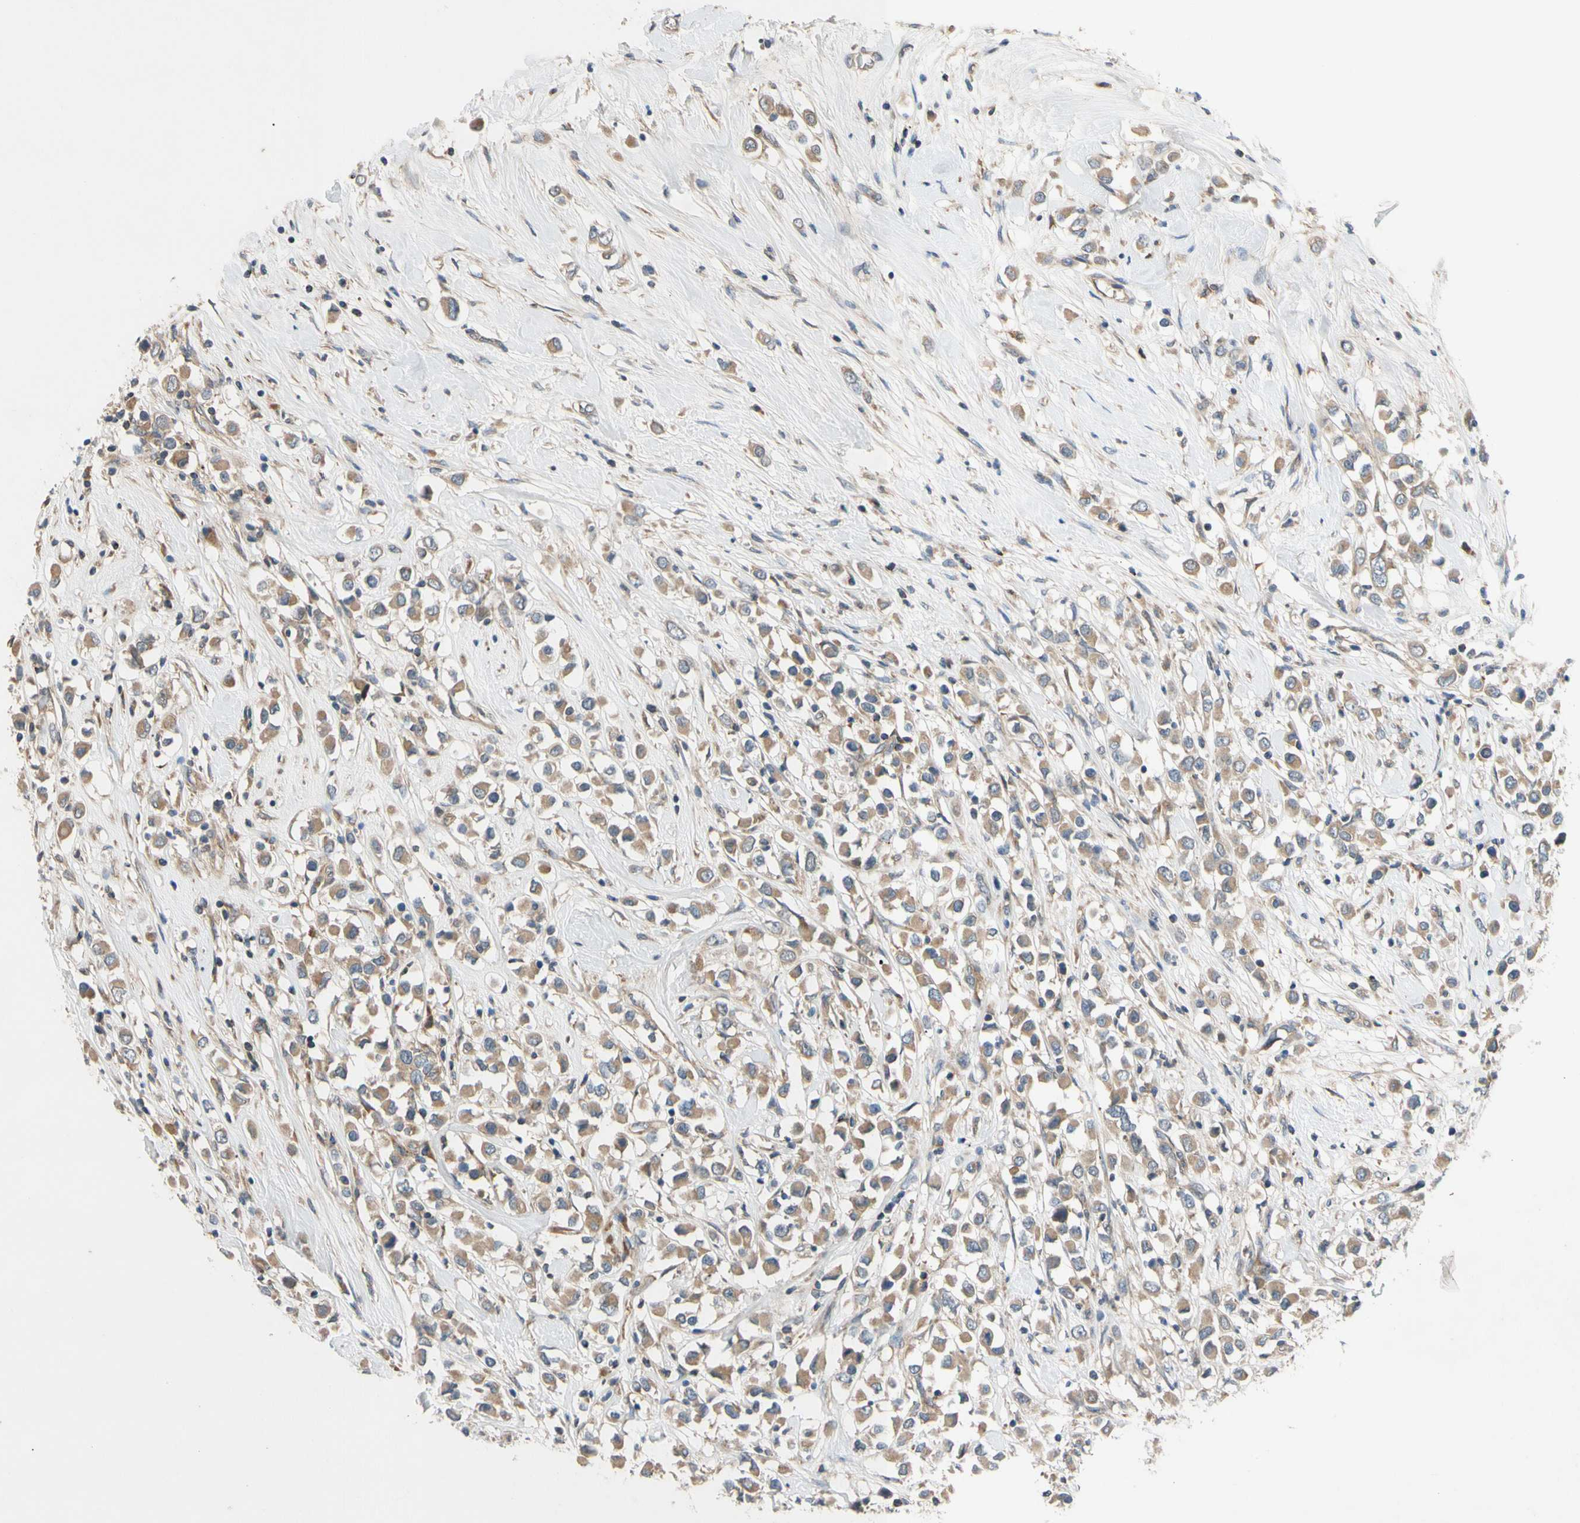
{"staining": {"intensity": "moderate", "quantity": ">75%", "location": "cytoplasmic/membranous"}, "tissue": "breast cancer", "cell_type": "Tumor cells", "image_type": "cancer", "snomed": [{"axis": "morphology", "description": "Duct carcinoma"}, {"axis": "topography", "description": "Breast"}], "caption": "Protein staining shows moderate cytoplasmic/membranous positivity in about >75% of tumor cells in breast invasive ductal carcinoma.", "gene": "MBTPS2", "patient": {"sex": "female", "age": 61}}